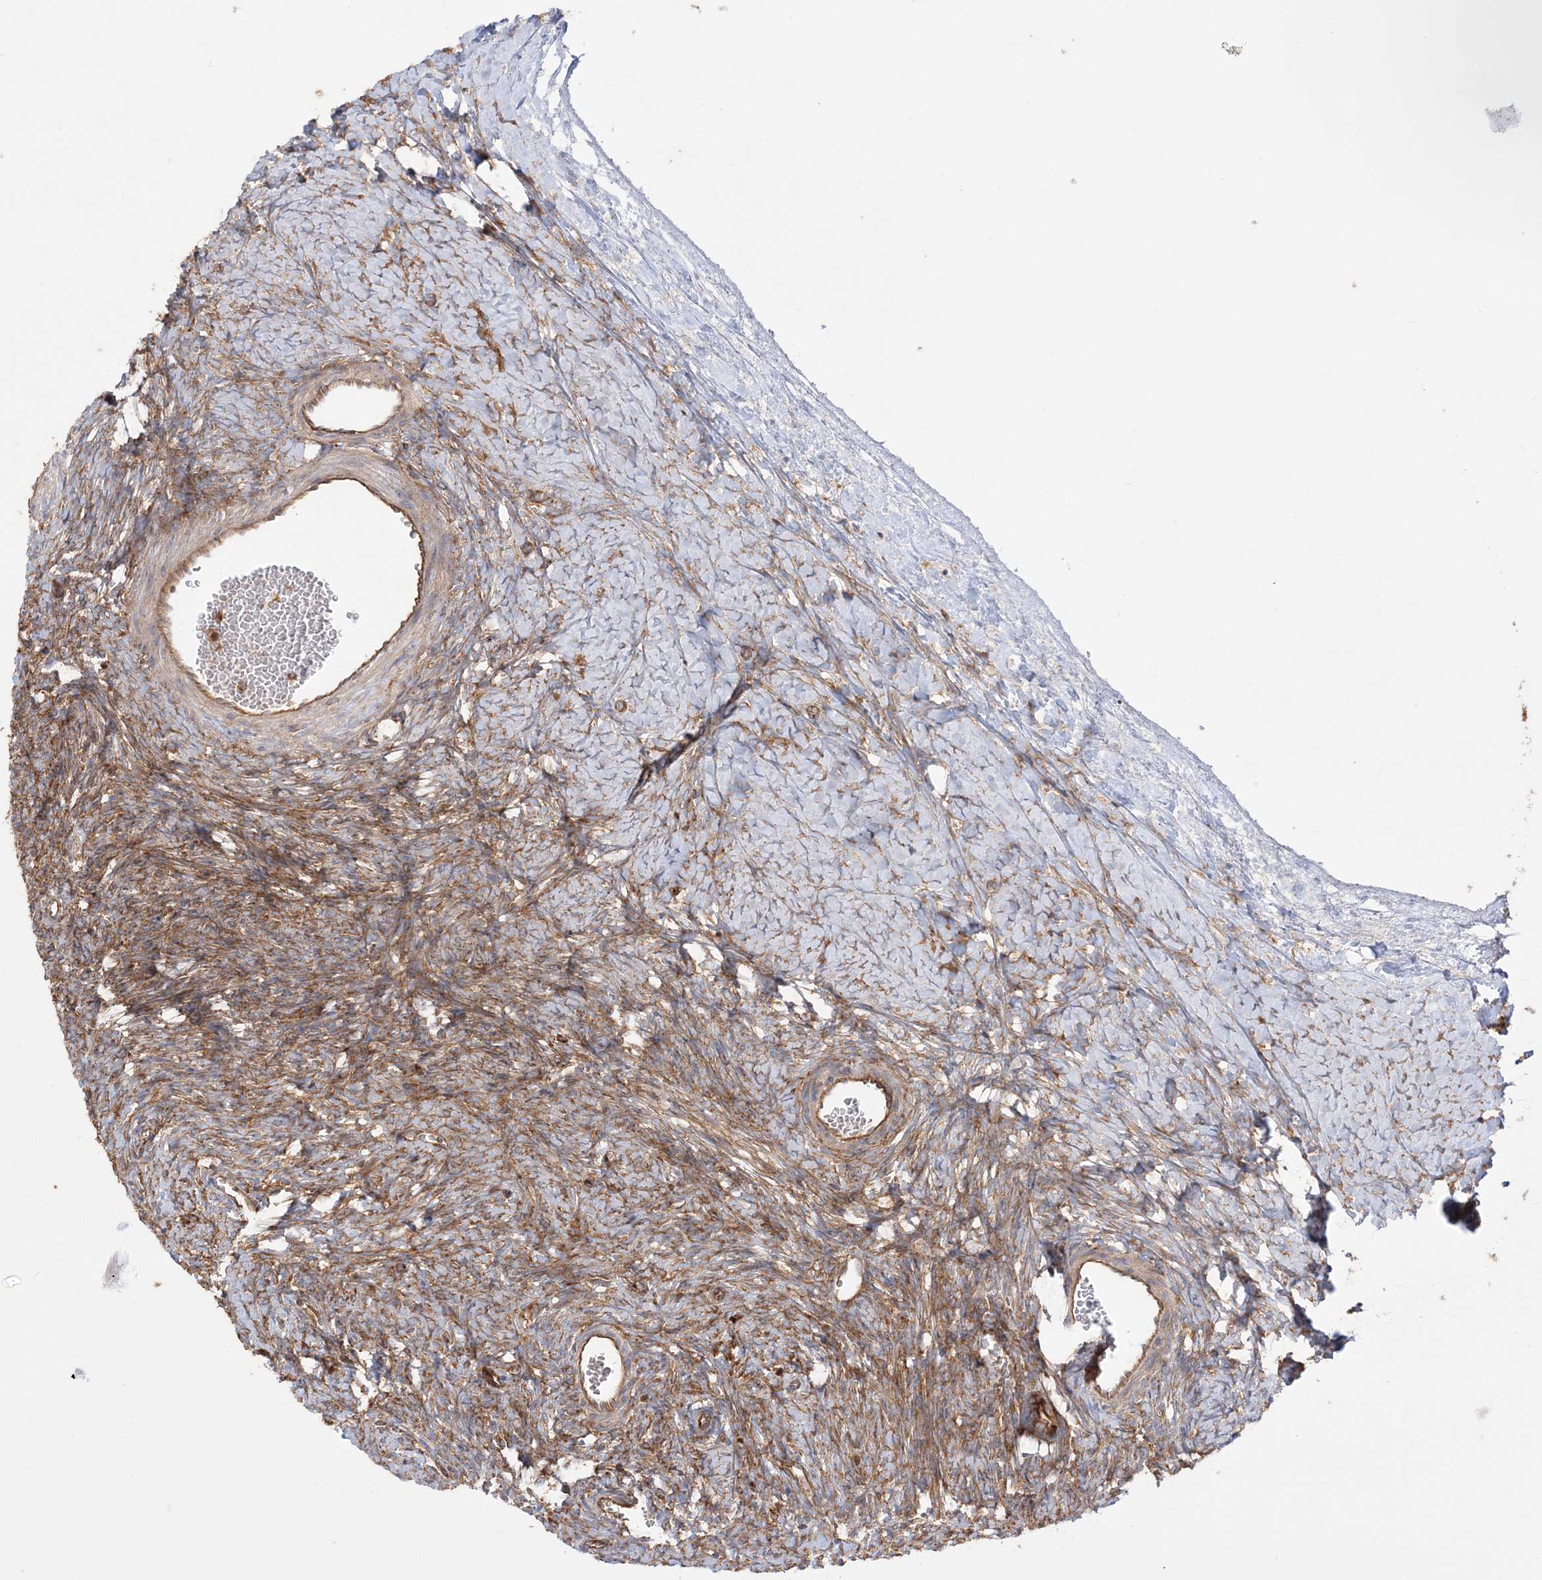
{"staining": {"intensity": "strong", "quantity": ">75%", "location": "cytoplasmic/membranous"}, "tissue": "ovary", "cell_type": "Follicle cells", "image_type": "normal", "snomed": [{"axis": "morphology", "description": "Normal tissue, NOS"}, {"axis": "morphology", "description": "Developmental malformation"}, {"axis": "topography", "description": "Ovary"}], "caption": "Protein expression analysis of normal human ovary reveals strong cytoplasmic/membranous staining in approximately >75% of follicle cells.", "gene": "TBC1D5", "patient": {"sex": "female", "age": 39}}